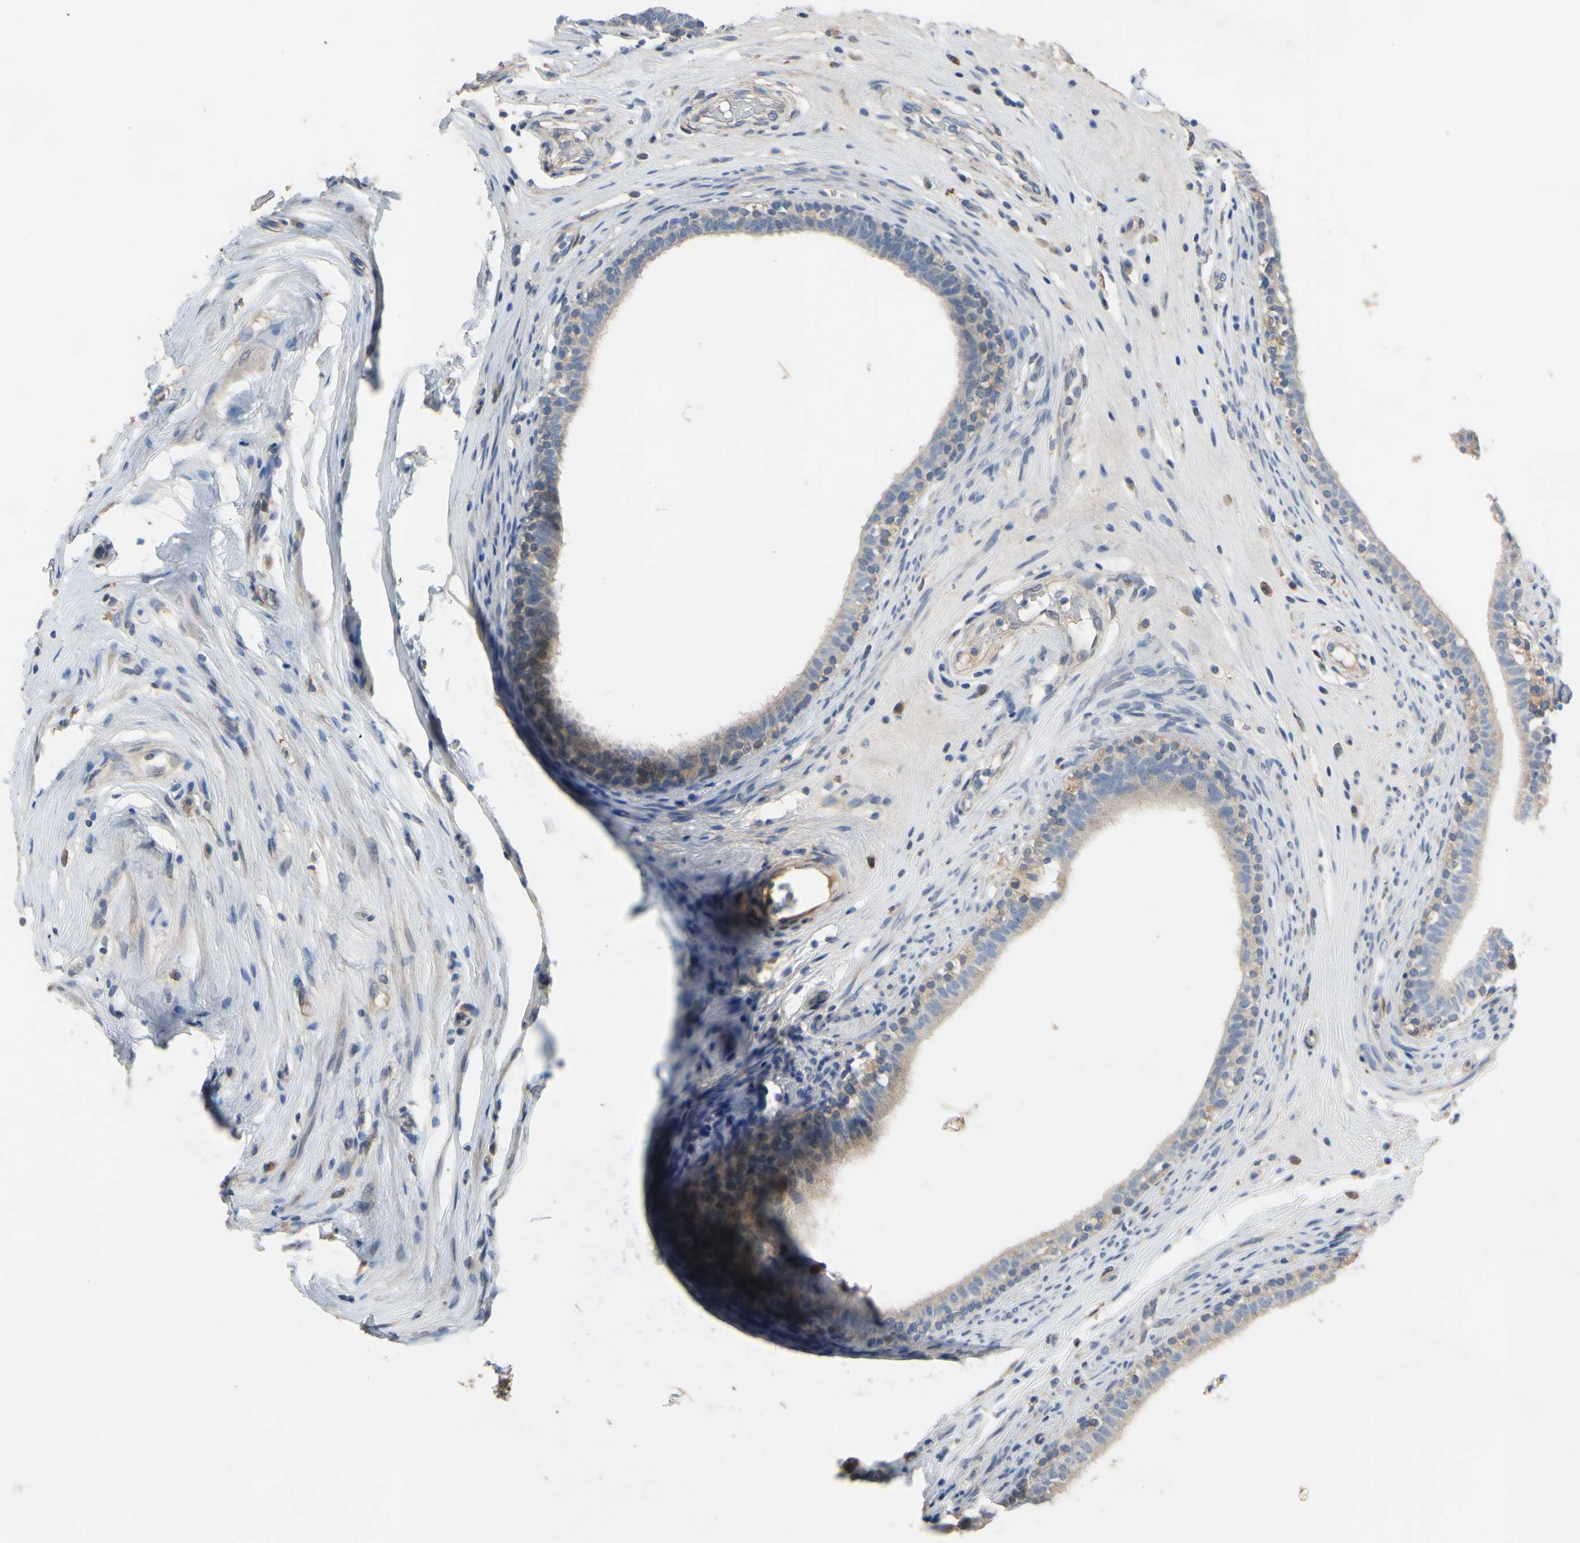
{"staining": {"intensity": "negative", "quantity": "none", "location": "none"}, "tissue": "epididymis", "cell_type": "Glandular cells", "image_type": "normal", "snomed": [{"axis": "morphology", "description": "Normal tissue, NOS"}, {"axis": "morphology", "description": "Inflammation, NOS"}, {"axis": "topography", "description": "Epididymis"}], "caption": "Immunohistochemistry histopathology image of unremarkable epididymis stained for a protein (brown), which displays no expression in glandular cells. Nuclei are stained in blue.", "gene": "LHX9", "patient": {"sex": "male", "age": 84}}